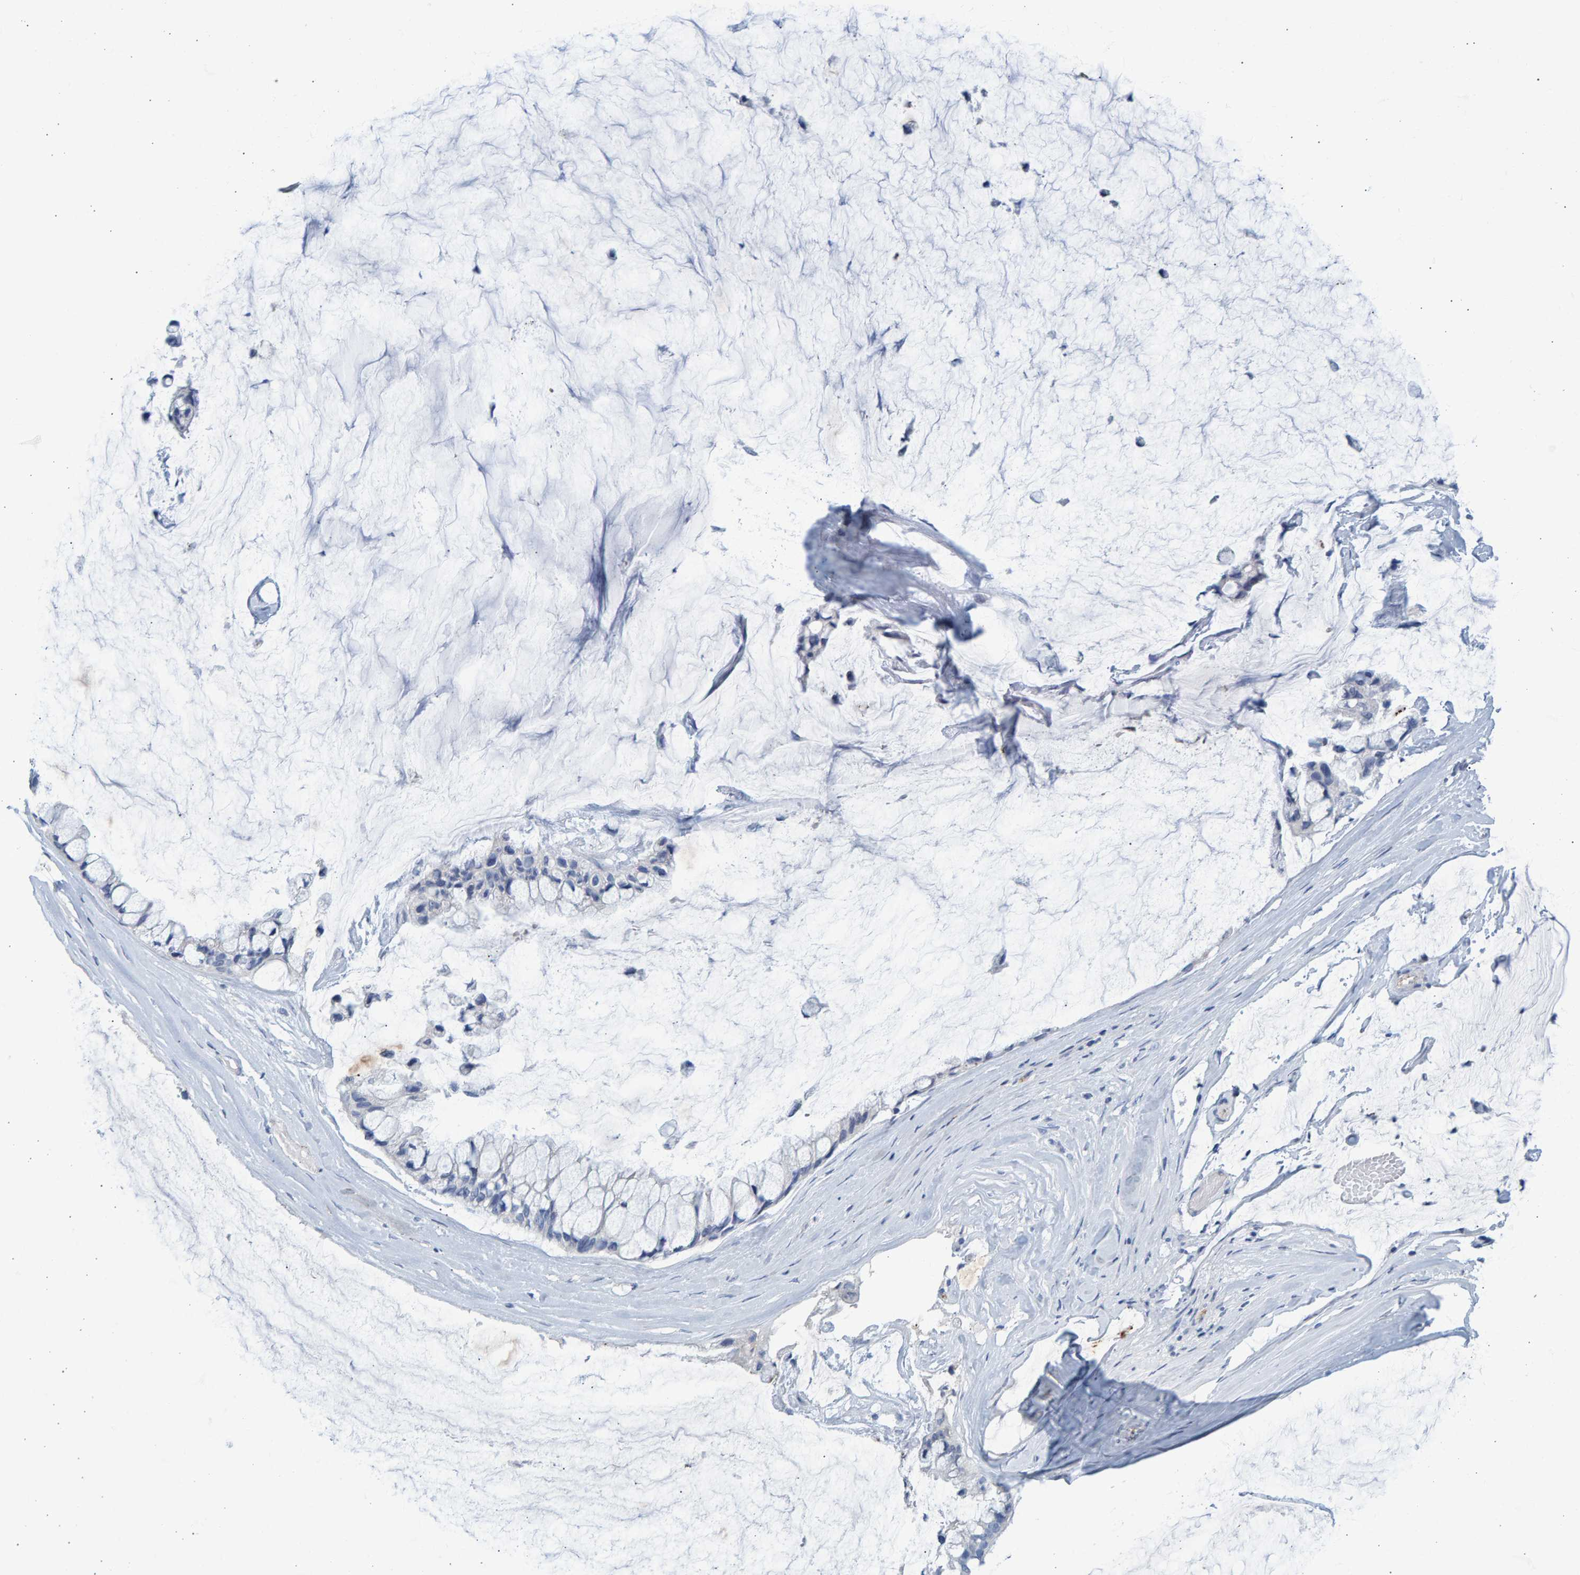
{"staining": {"intensity": "negative", "quantity": "none", "location": "none"}, "tissue": "ovarian cancer", "cell_type": "Tumor cells", "image_type": "cancer", "snomed": [{"axis": "morphology", "description": "Cystadenocarcinoma, mucinous, NOS"}, {"axis": "topography", "description": "Ovary"}], "caption": "An IHC photomicrograph of ovarian cancer is shown. There is no staining in tumor cells of ovarian cancer.", "gene": "SLC34A3", "patient": {"sex": "female", "age": 39}}